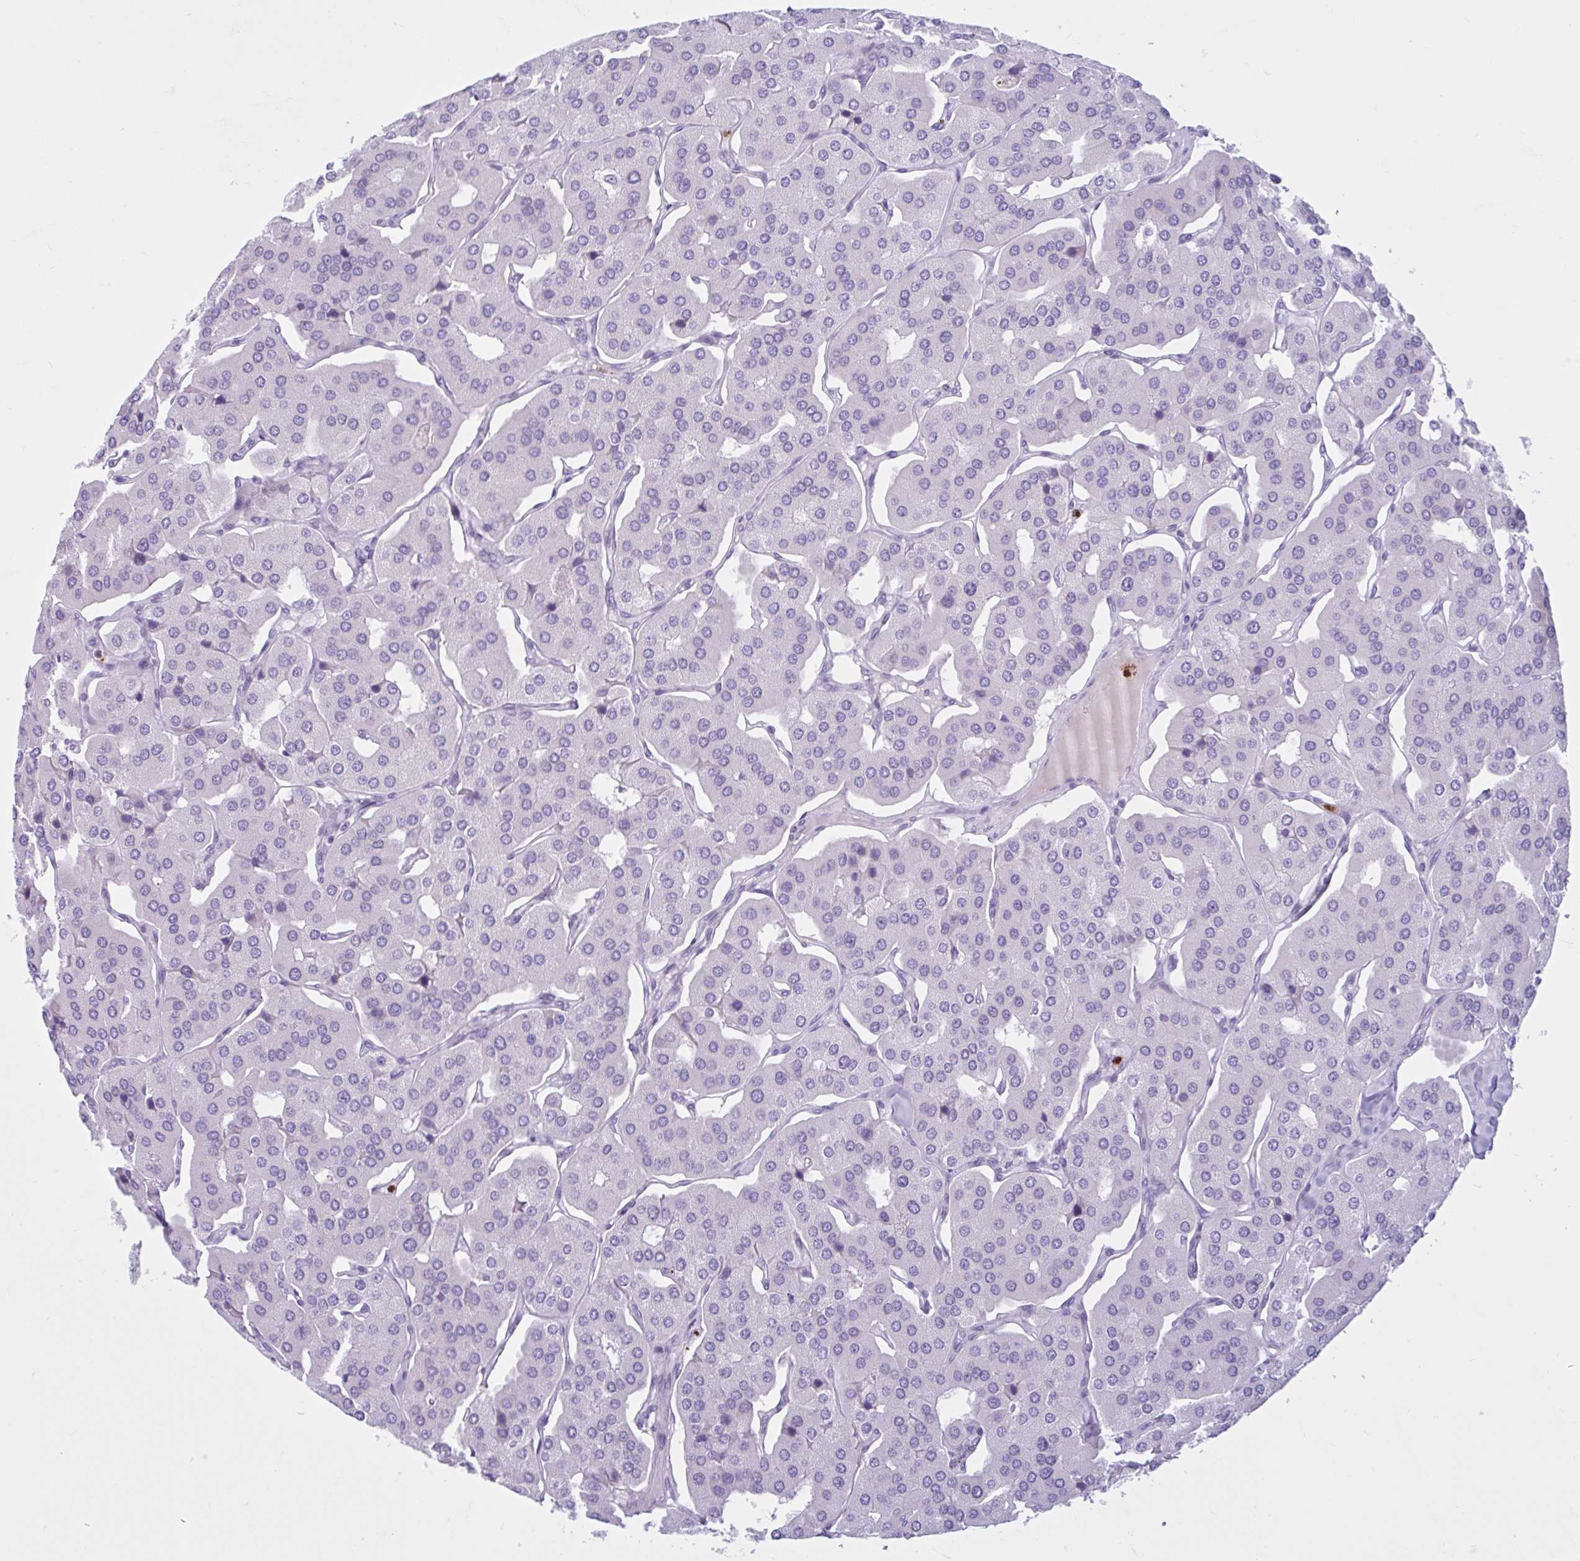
{"staining": {"intensity": "negative", "quantity": "none", "location": "none"}, "tissue": "parathyroid gland", "cell_type": "Glandular cells", "image_type": "normal", "snomed": [{"axis": "morphology", "description": "Normal tissue, NOS"}, {"axis": "morphology", "description": "Adenoma, NOS"}, {"axis": "topography", "description": "Parathyroid gland"}], "caption": "Unremarkable parathyroid gland was stained to show a protein in brown. There is no significant staining in glandular cells. The staining is performed using DAB (3,3'-diaminobenzidine) brown chromogen with nuclei counter-stained in using hematoxylin.", "gene": "CEP120", "patient": {"sex": "female", "age": 86}}